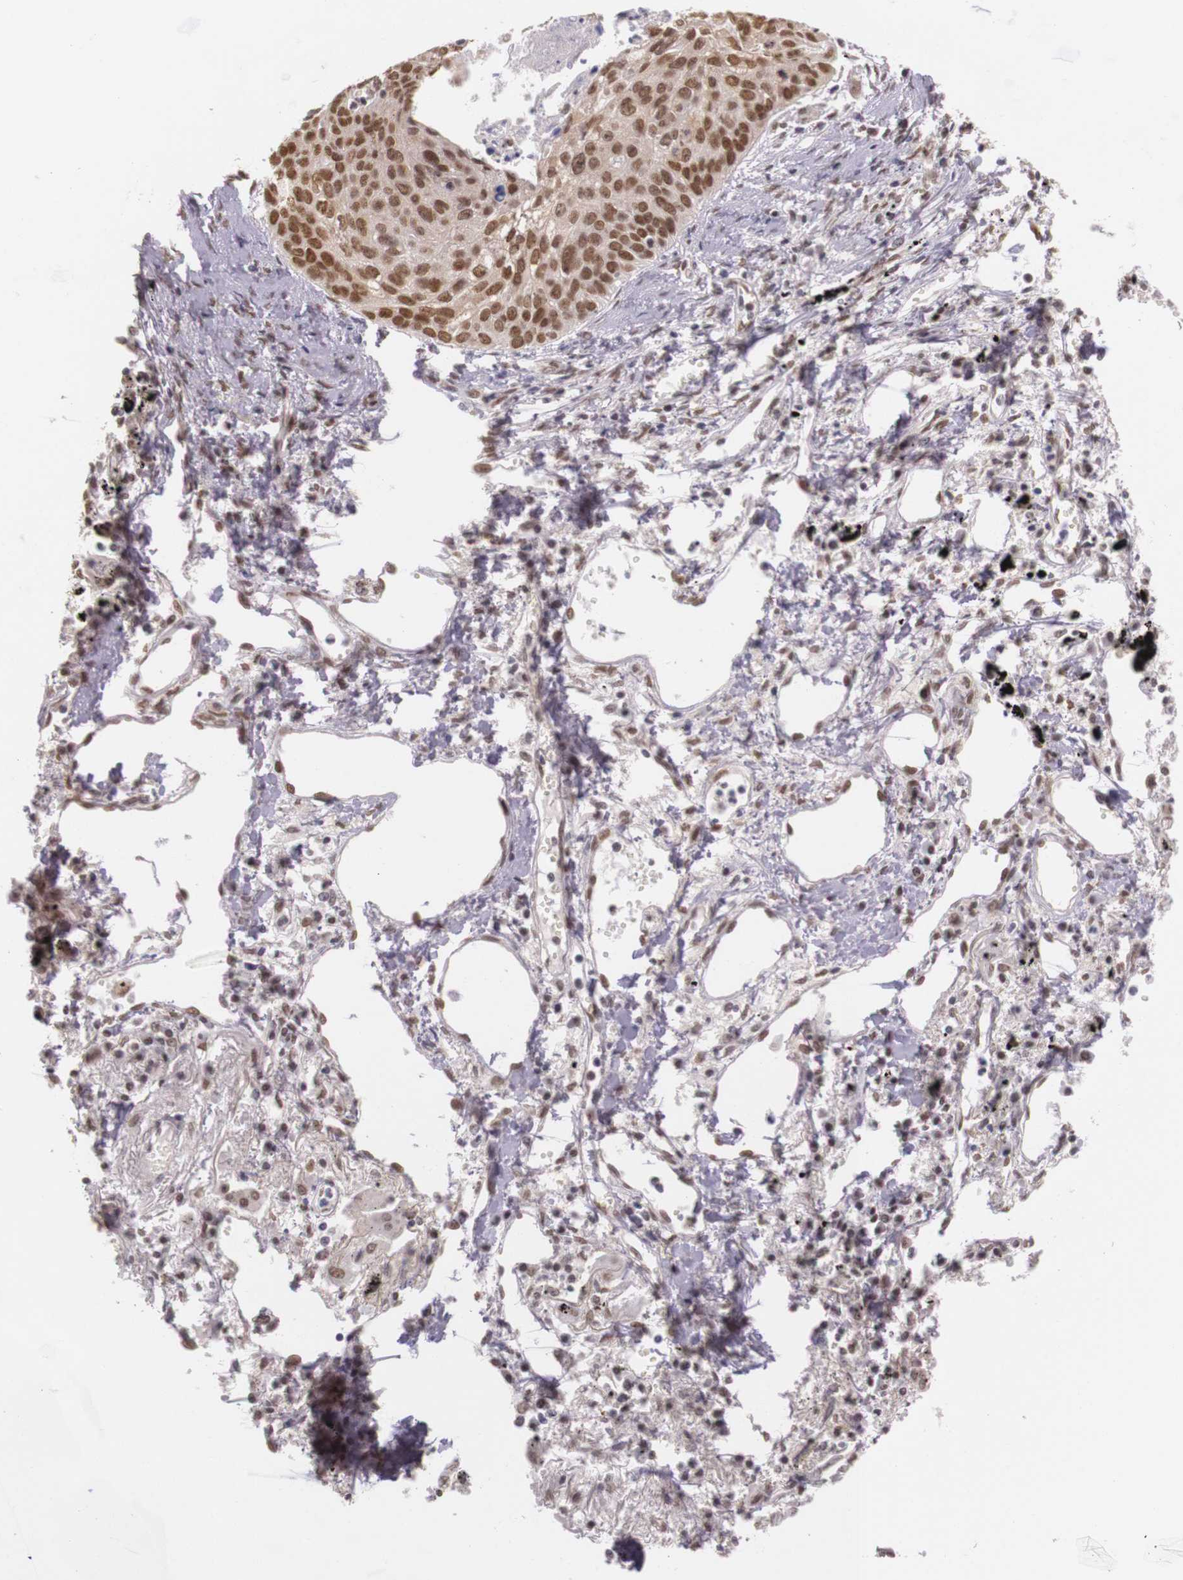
{"staining": {"intensity": "moderate", "quantity": ">75%", "location": "nuclear"}, "tissue": "lung cancer", "cell_type": "Tumor cells", "image_type": "cancer", "snomed": [{"axis": "morphology", "description": "Squamous cell carcinoma, NOS"}, {"axis": "topography", "description": "Lung"}], "caption": "Immunohistochemistry of human lung squamous cell carcinoma demonstrates medium levels of moderate nuclear staining in about >75% of tumor cells.", "gene": "WDR13", "patient": {"sex": "male", "age": 71}}